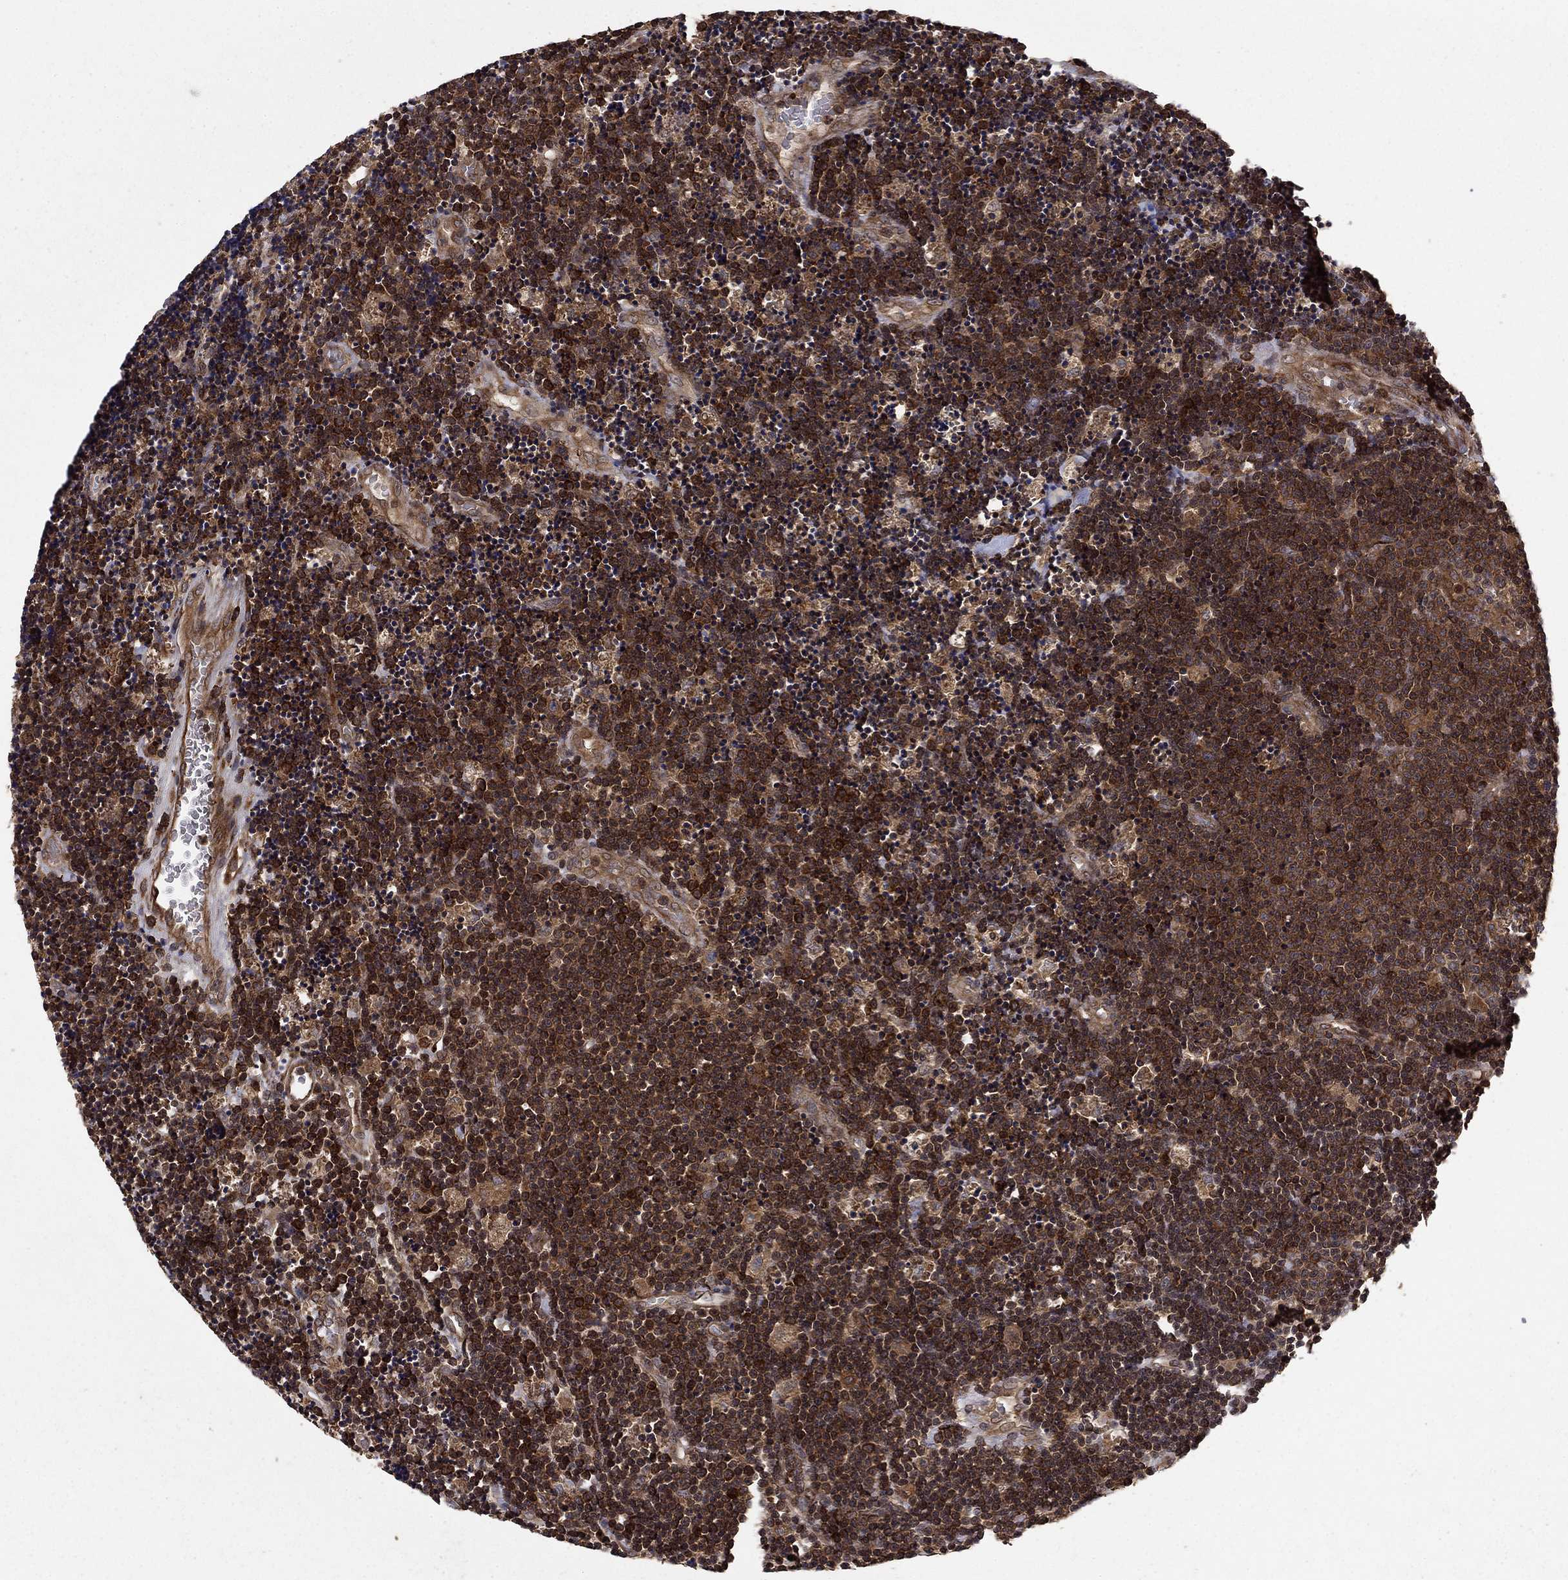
{"staining": {"intensity": "strong", "quantity": ">75%", "location": "cytoplasmic/membranous"}, "tissue": "lymphoma", "cell_type": "Tumor cells", "image_type": "cancer", "snomed": [{"axis": "morphology", "description": "Malignant lymphoma, non-Hodgkin's type, Low grade"}, {"axis": "topography", "description": "Brain"}], "caption": "Low-grade malignant lymphoma, non-Hodgkin's type stained with a brown dye displays strong cytoplasmic/membranous positive expression in approximately >75% of tumor cells.", "gene": "BABAM2", "patient": {"sex": "female", "age": 66}}